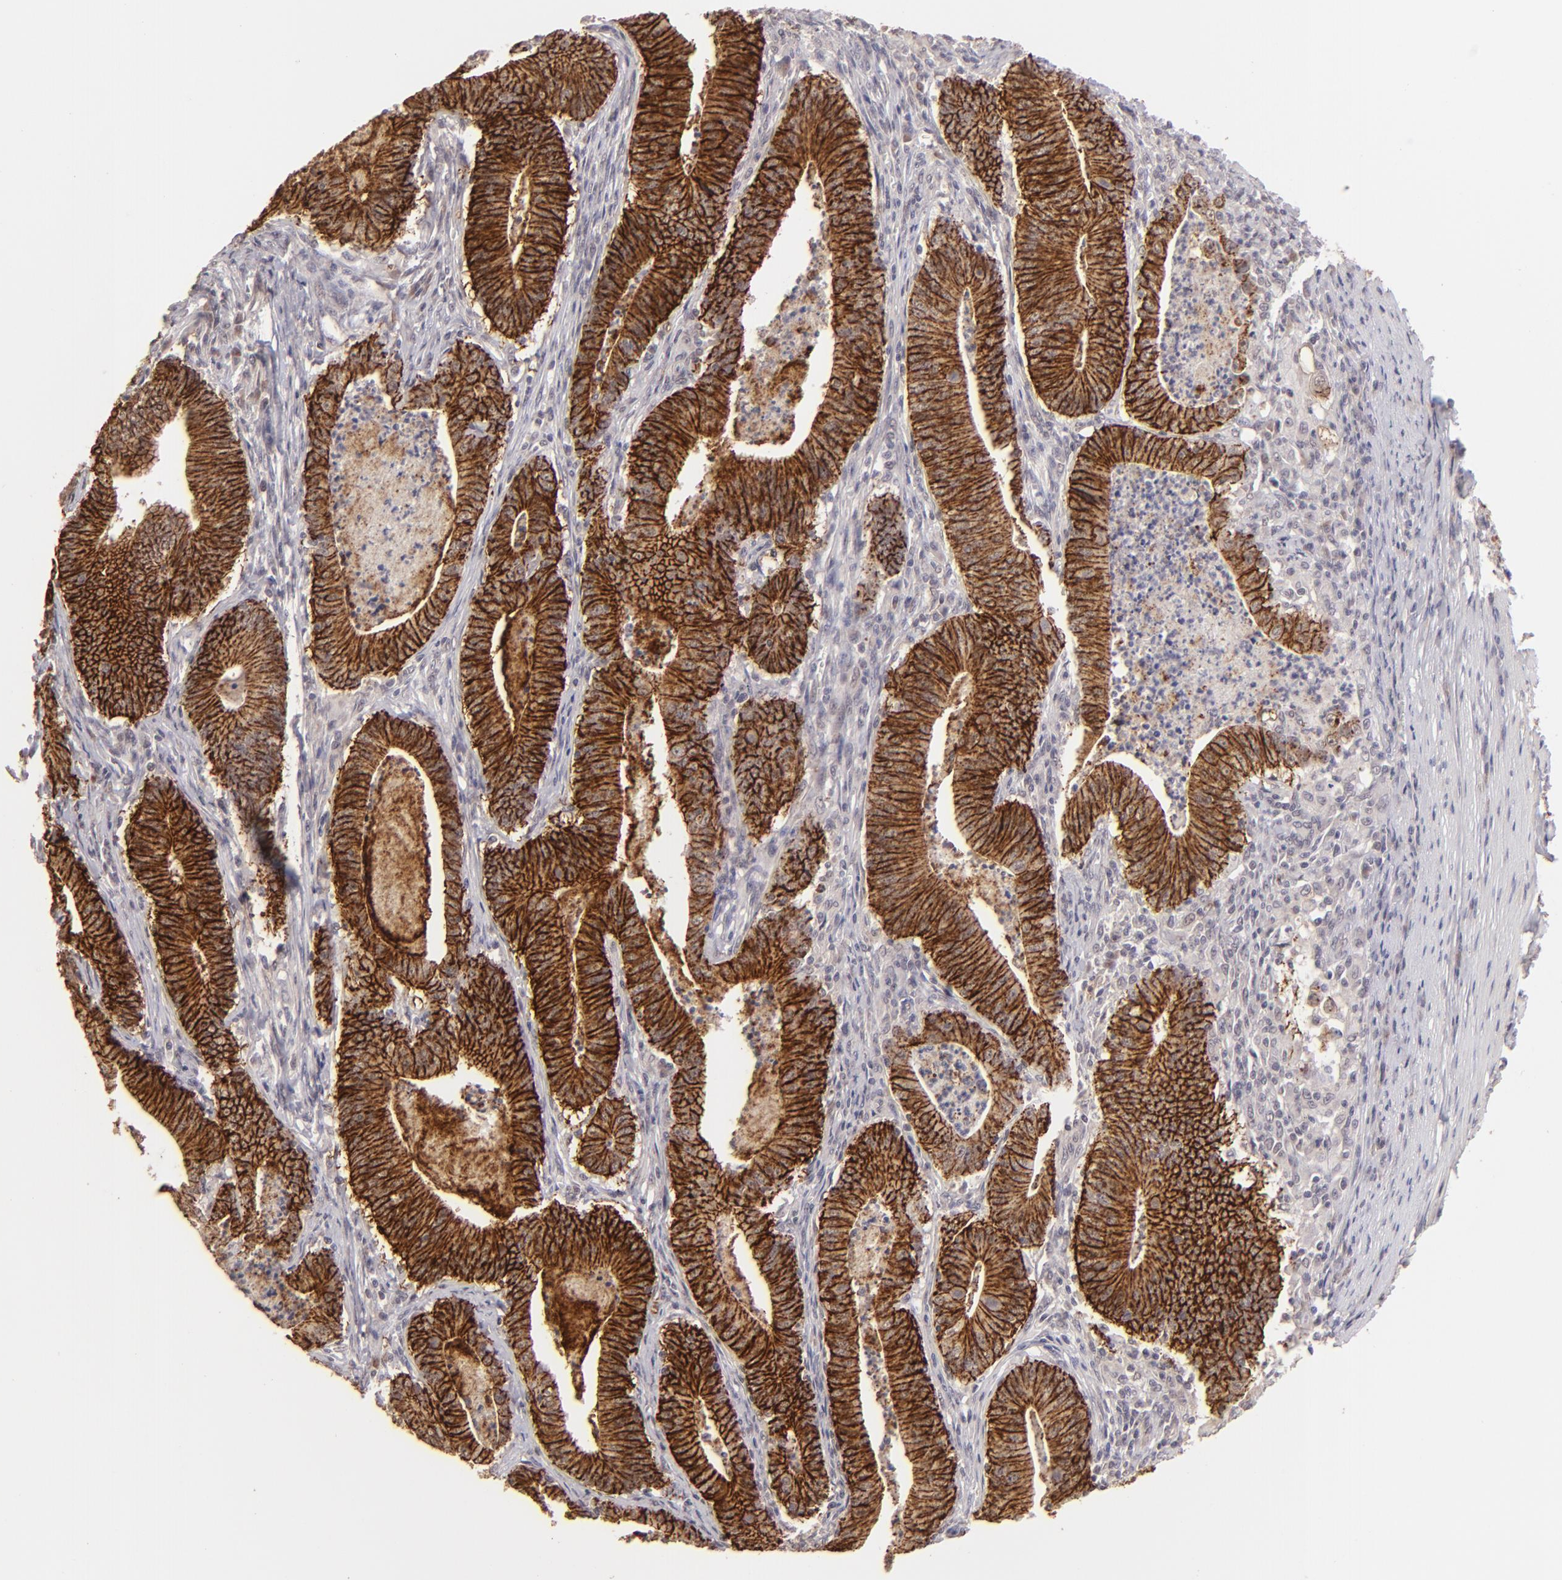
{"staining": {"intensity": "strong", "quantity": ">75%", "location": "cytoplasmic/membranous"}, "tissue": "stomach cancer", "cell_type": "Tumor cells", "image_type": "cancer", "snomed": [{"axis": "morphology", "description": "Adenocarcinoma, NOS"}, {"axis": "topography", "description": "Stomach, lower"}], "caption": "DAB immunohistochemical staining of adenocarcinoma (stomach) reveals strong cytoplasmic/membranous protein positivity in approximately >75% of tumor cells. (brown staining indicates protein expression, while blue staining denotes nuclei).", "gene": "CLDN1", "patient": {"sex": "female", "age": 86}}